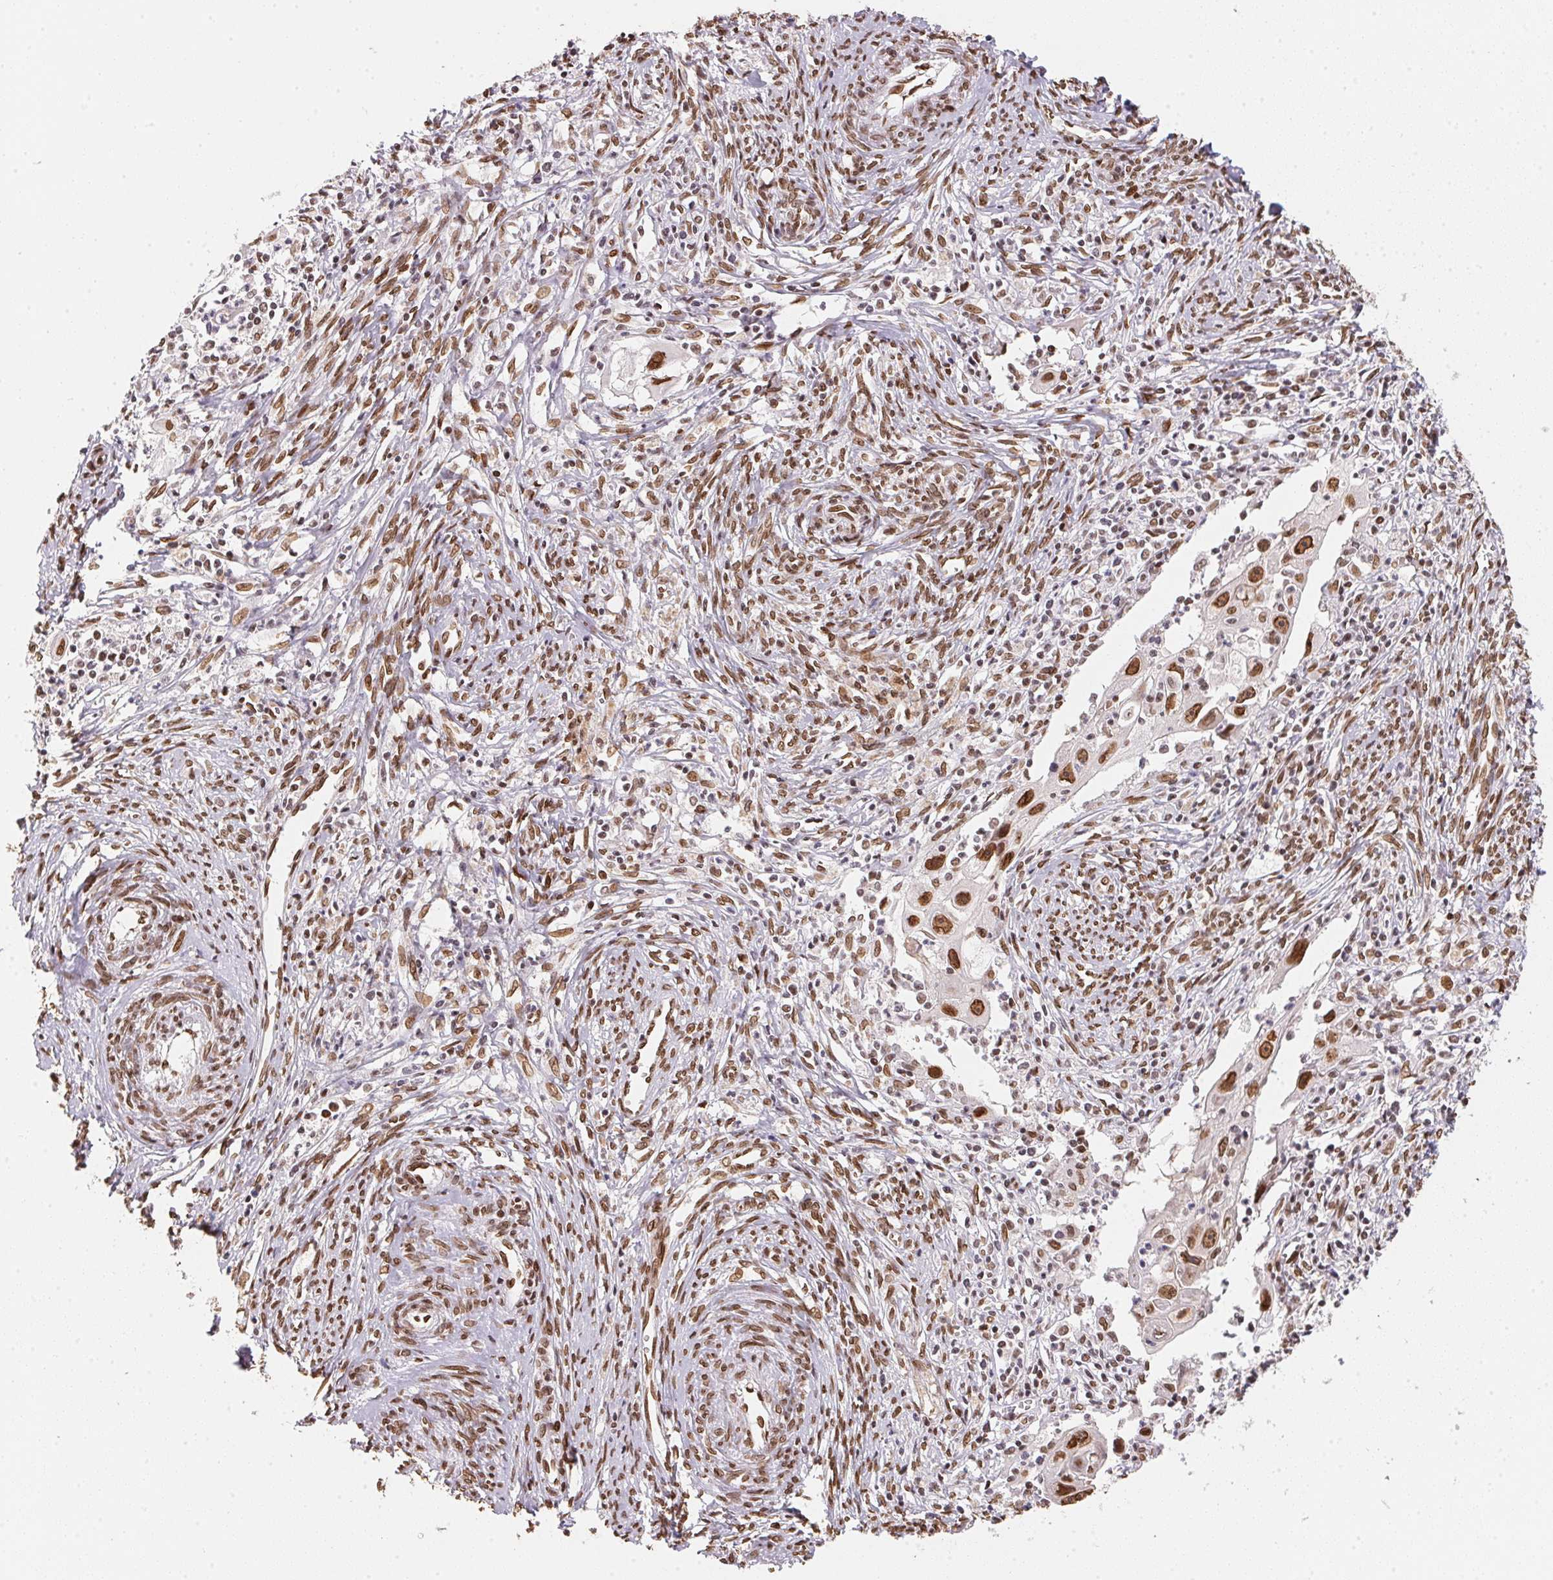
{"staining": {"intensity": "strong", "quantity": ">75%", "location": "cytoplasmic/membranous,nuclear"}, "tissue": "cervical cancer", "cell_type": "Tumor cells", "image_type": "cancer", "snomed": [{"axis": "morphology", "description": "Squamous cell carcinoma, NOS"}, {"axis": "topography", "description": "Cervix"}], "caption": "A micrograph of human cervical squamous cell carcinoma stained for a protein demonstrates strong cytoplasmic/membranous and nuclear brown staining in tumor cells.", "gene": "SAP30BP", "patient": {"sex": "female", "age": 30}}